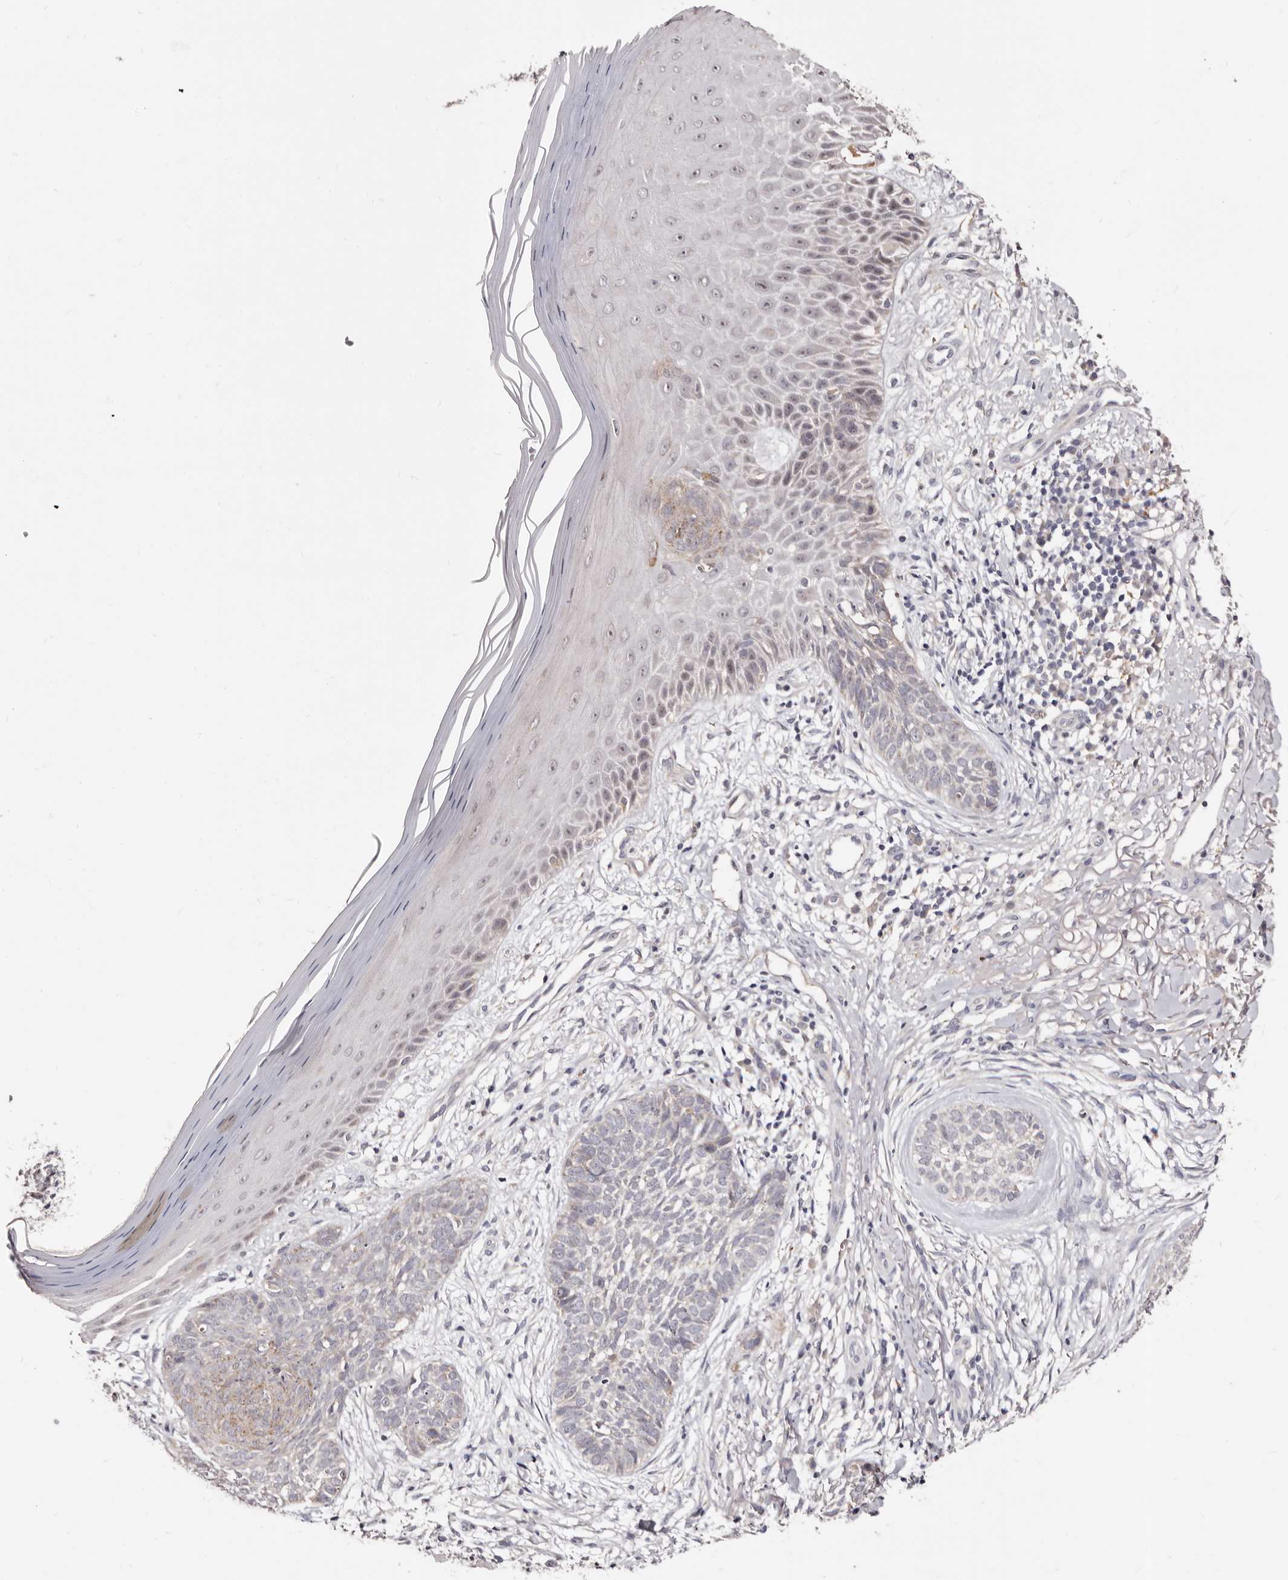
{"staining": {"intensity": "negative", "quantity": "none", "location": "none"}, "tissue": "skin cancer", "cell_type": "Tumor cells", "image_type": "cancer", "snomed": [{"axis": "morphology", "description": "Normal tissue, NOS"}, {"axis": "morphology", "description": "Basal cell carcinoma"}, {"axis": "topography", "description": "Skin"}], "caption": "An immunohistochemistry micrograph of skin cancer is shown. There is no staining in tumor cells of skin cancer.", "gene": "PTAFR", "patient": {"sex": "male", "age": 67}}